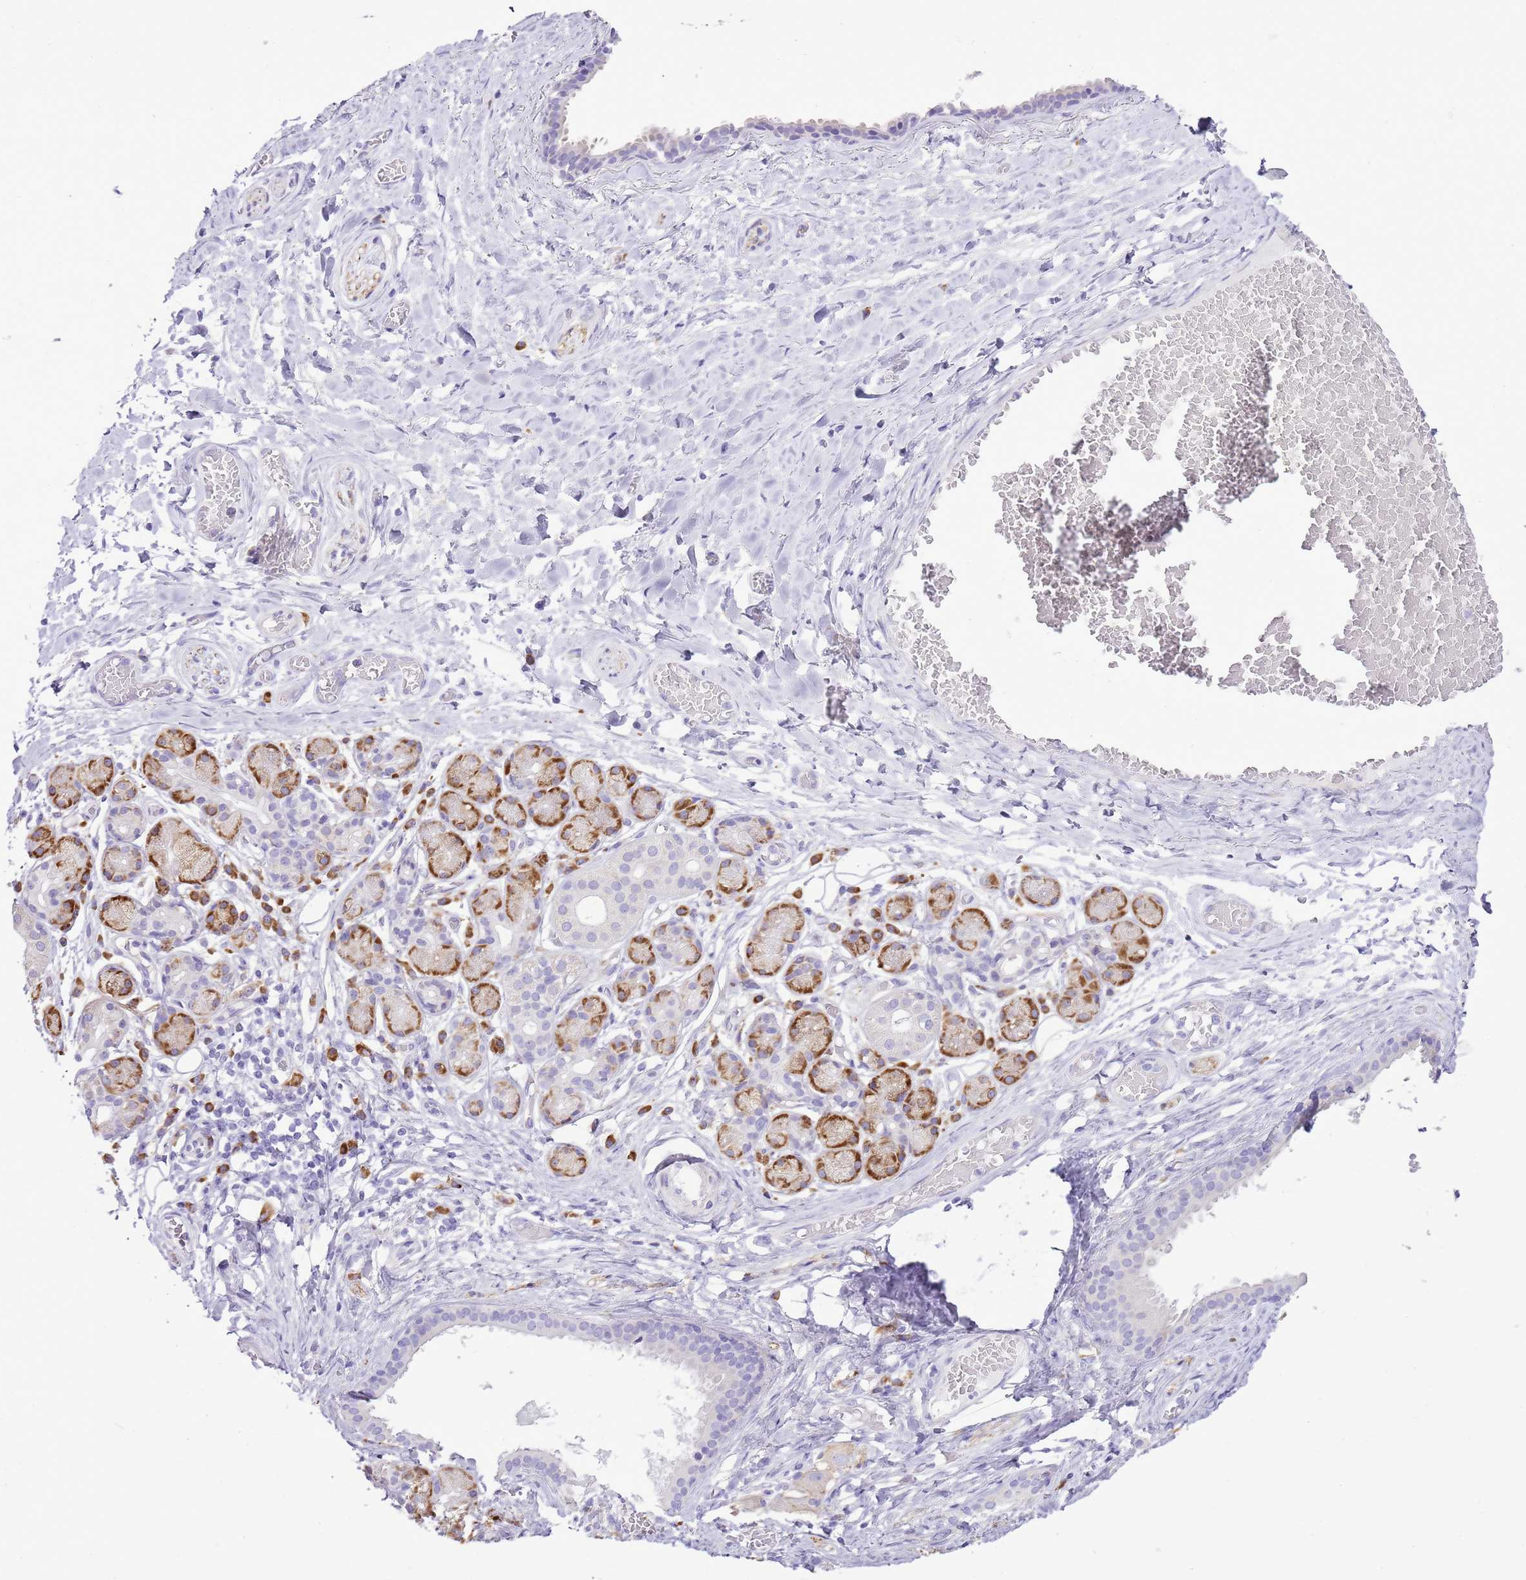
{"staining": {"intensity": "negative", "quantity": "none", "location": "none"}, "tissue": "adipose tissue", "cell_type": "Adipocytes", "image_type": "normal", "snomed": [{"axis": "morphology", "description": "Normal tissue, NOS"}, {"axis": "topography", "description": "Salivary gland"}, {"axis": "topography", "description": "Peripheral nerve tissue"}], "caption": "DAB (3,3'-diaminobenzidine) immunohistochemical staining of benign adipose tissue demonstrates no significant expression in adipocytes.", "gene": "AAR2", "patient": {"sex": "male", "age": 62}}